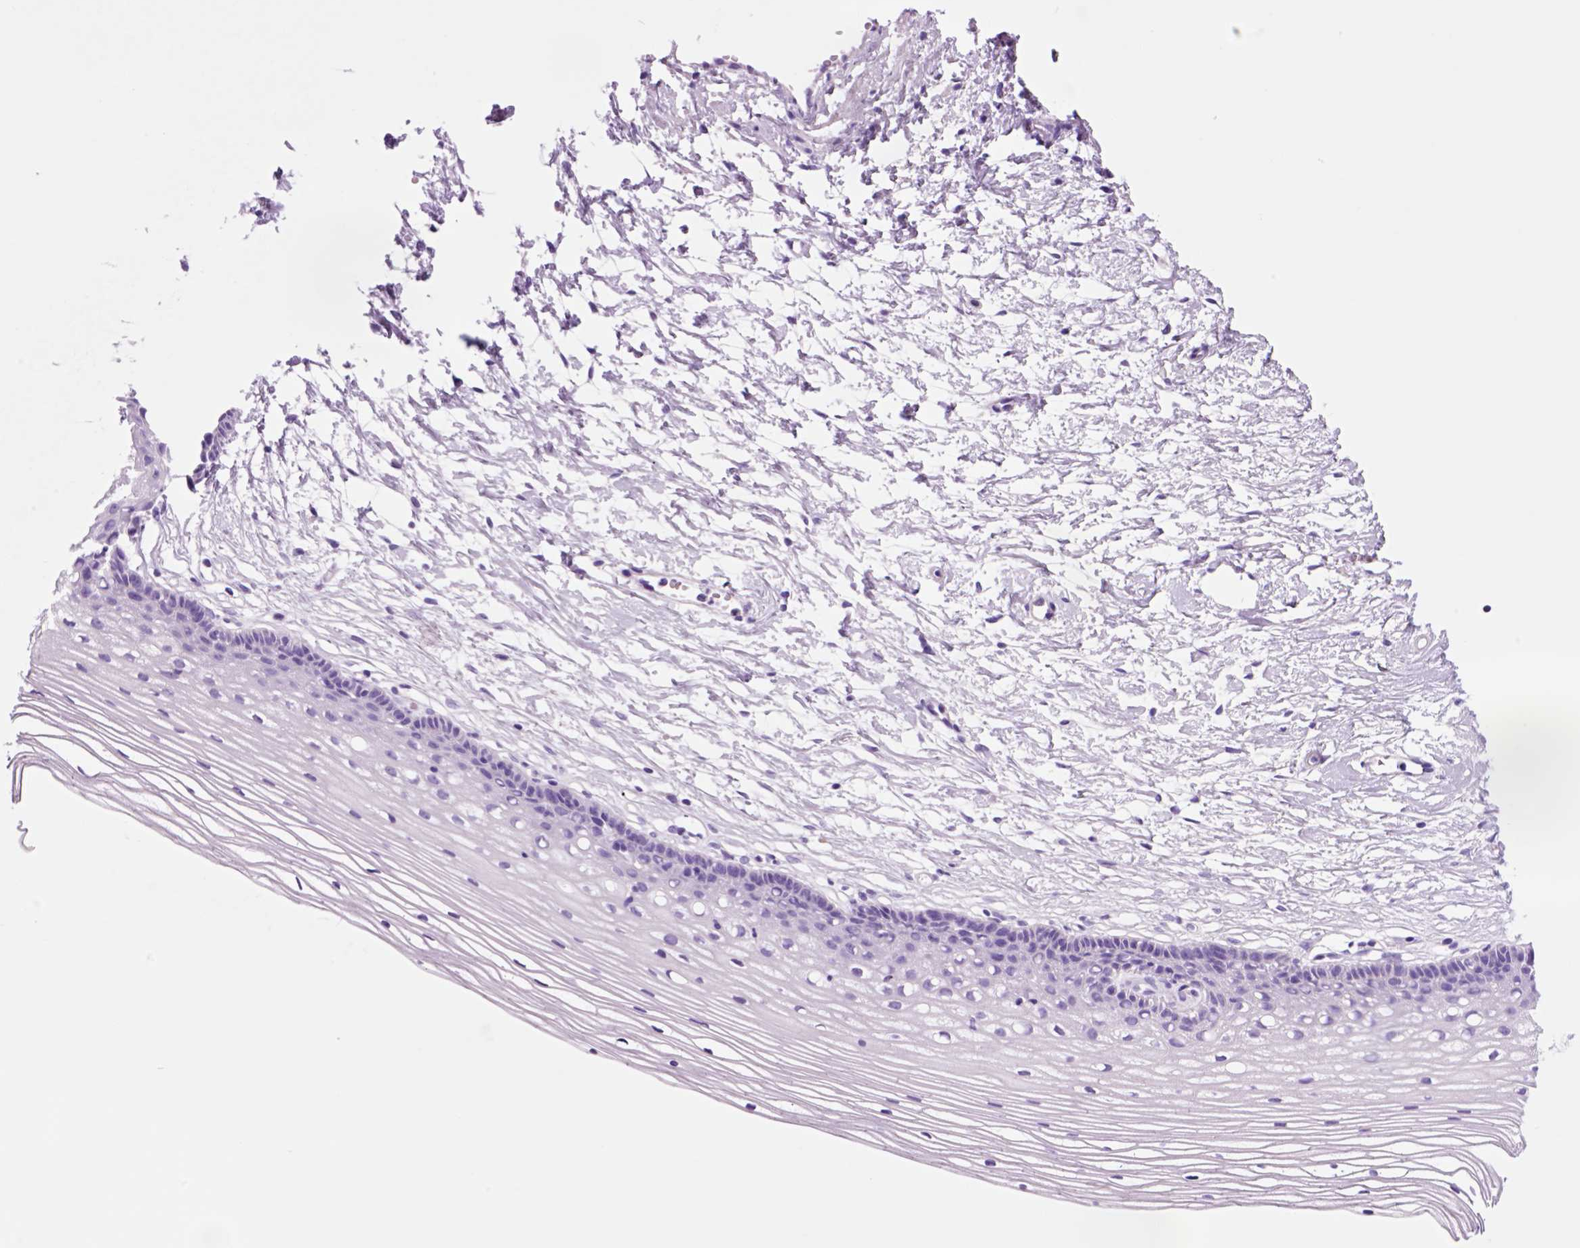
{"staining": {"intensity": "negative", "quantity": "none", "location": "none"}, "tissue": "cervix", "cell_type": "Glandular cells", "image_type": "normal", "snomed": [{"axis": "morphology", "description": "Normal tissue, NOS"}, {"axis": "topography", "description": "Cervix"}], "caption": "This is an immunohistochemistry (IHC) photomicrograph of normal human cervix. There is no staining in glandular cells.", "gene": "HHIPL2", "patient": {"sex": "female", "age": 40}}